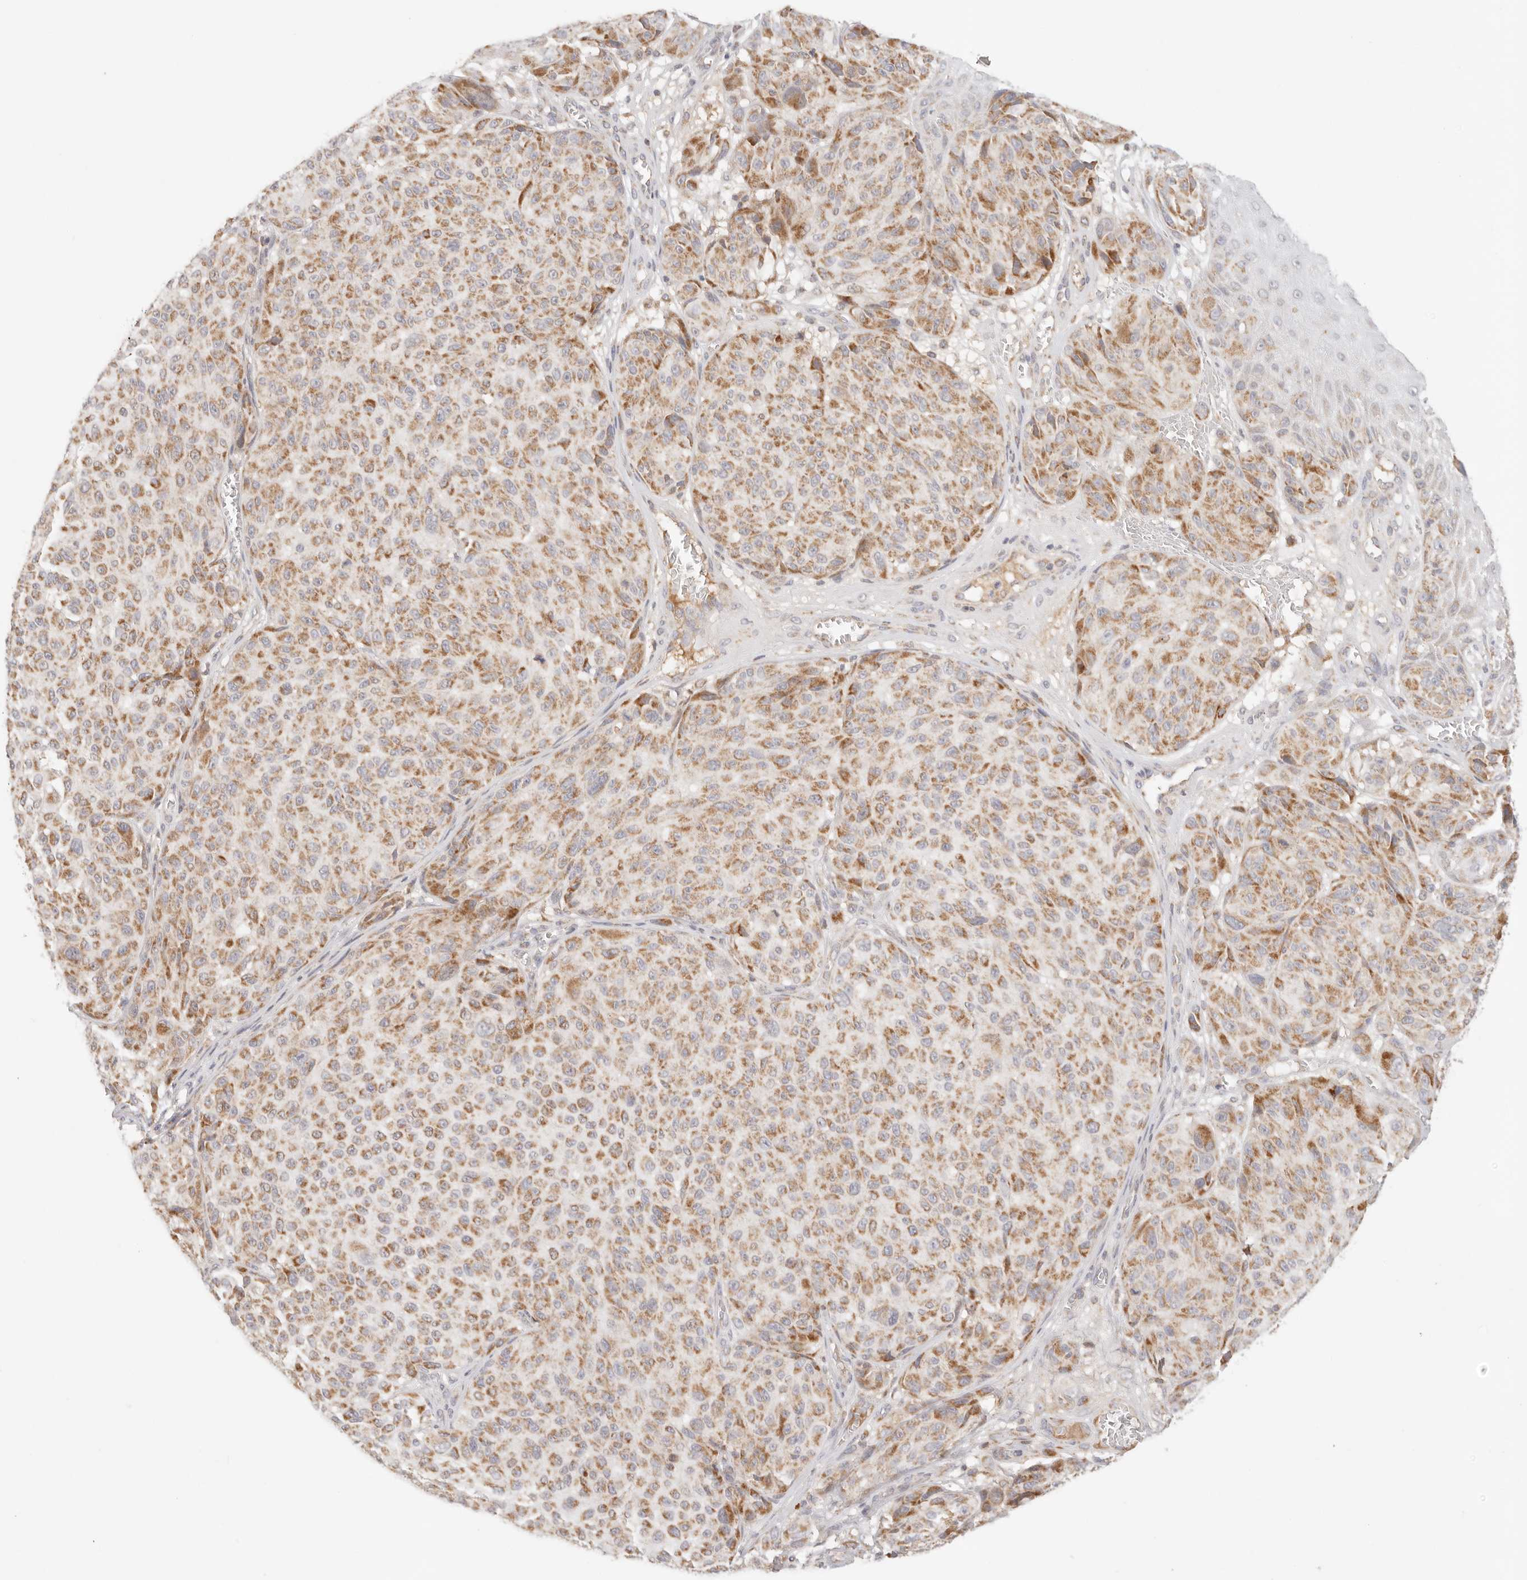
{"staining": {"intensity": "moderate", "quantity": ">75%", "location": "cytoplasmic/membranous"}, "tissue": "melanoma", "cell_type": "Tumor cells", "image_type": "cancer", "snomed": [{"axis": "morphology", "description": "Malignant melanoma, NOS"}, {"axis": "topography", "description": "Skin"}], "caption": "Moderate cytoplasmic/membranous staining for a protein is appreciated in approximately >75% of tumor cells of melanoma using immunohistochemistry (IHC).", "gene": "COA6", "patient": {"sex": "male", "age": 83}}